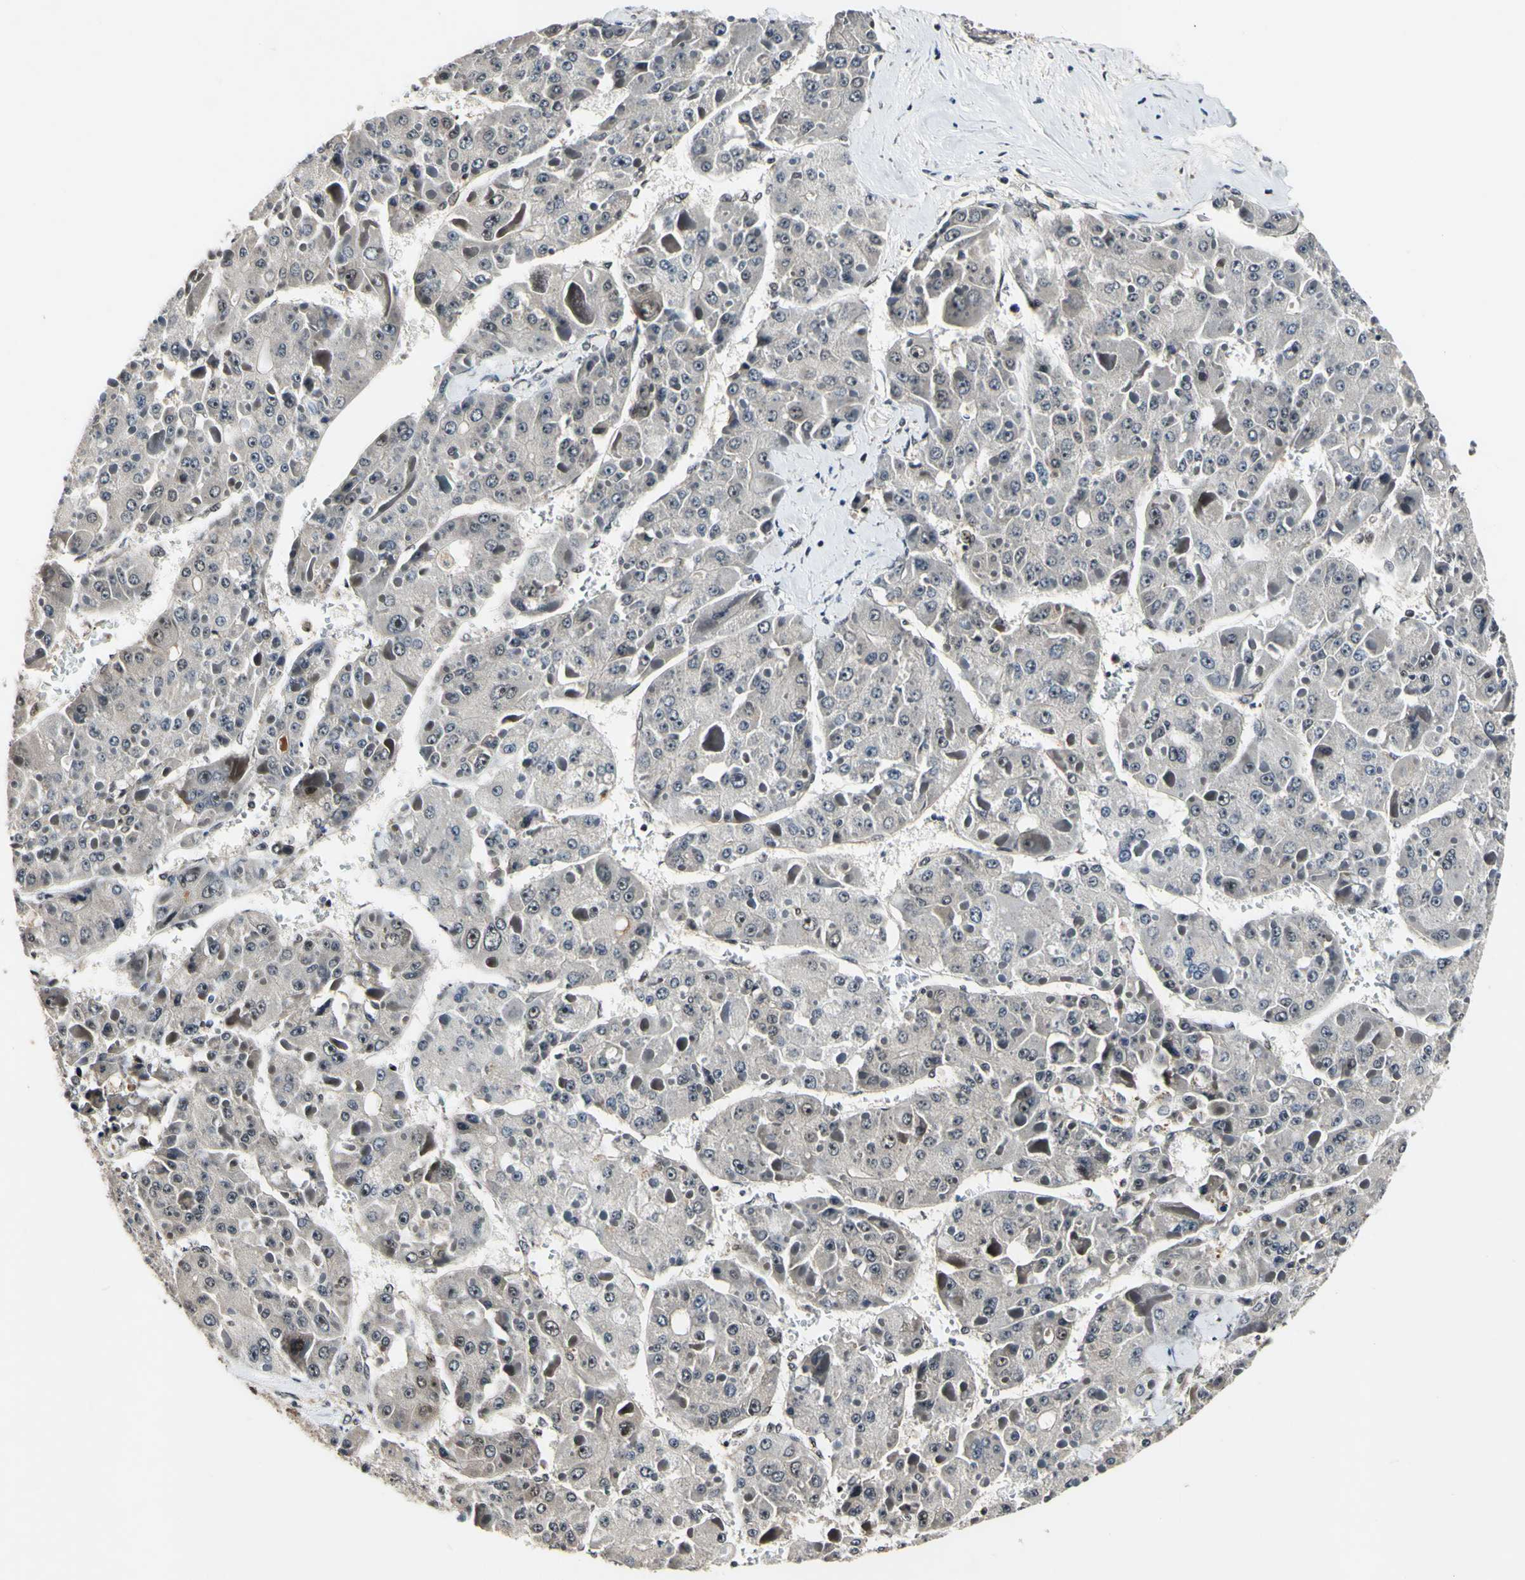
{"staining": {"intensity": "negative", "quantity": "none", "location": "none"}, "tissue": "liver cancer", "cell_type": "Tumor cells", "image_type": "cancer", "snomed": [{"axis": "morphology", "description": "Carcinoma, Hepatocellular, NOS"}, {"axis": "topography", "description": "Liver"}], "caption": "High magnification brightfield microscopy of liver cancer (hepatocellular carcinoma) stained with DAB (brown) and counterstained with hematoxylin (blue): tumor cells show no significant expression.", "gene": "PSMD10", "patient": {"sex": "female", "age": 73}}